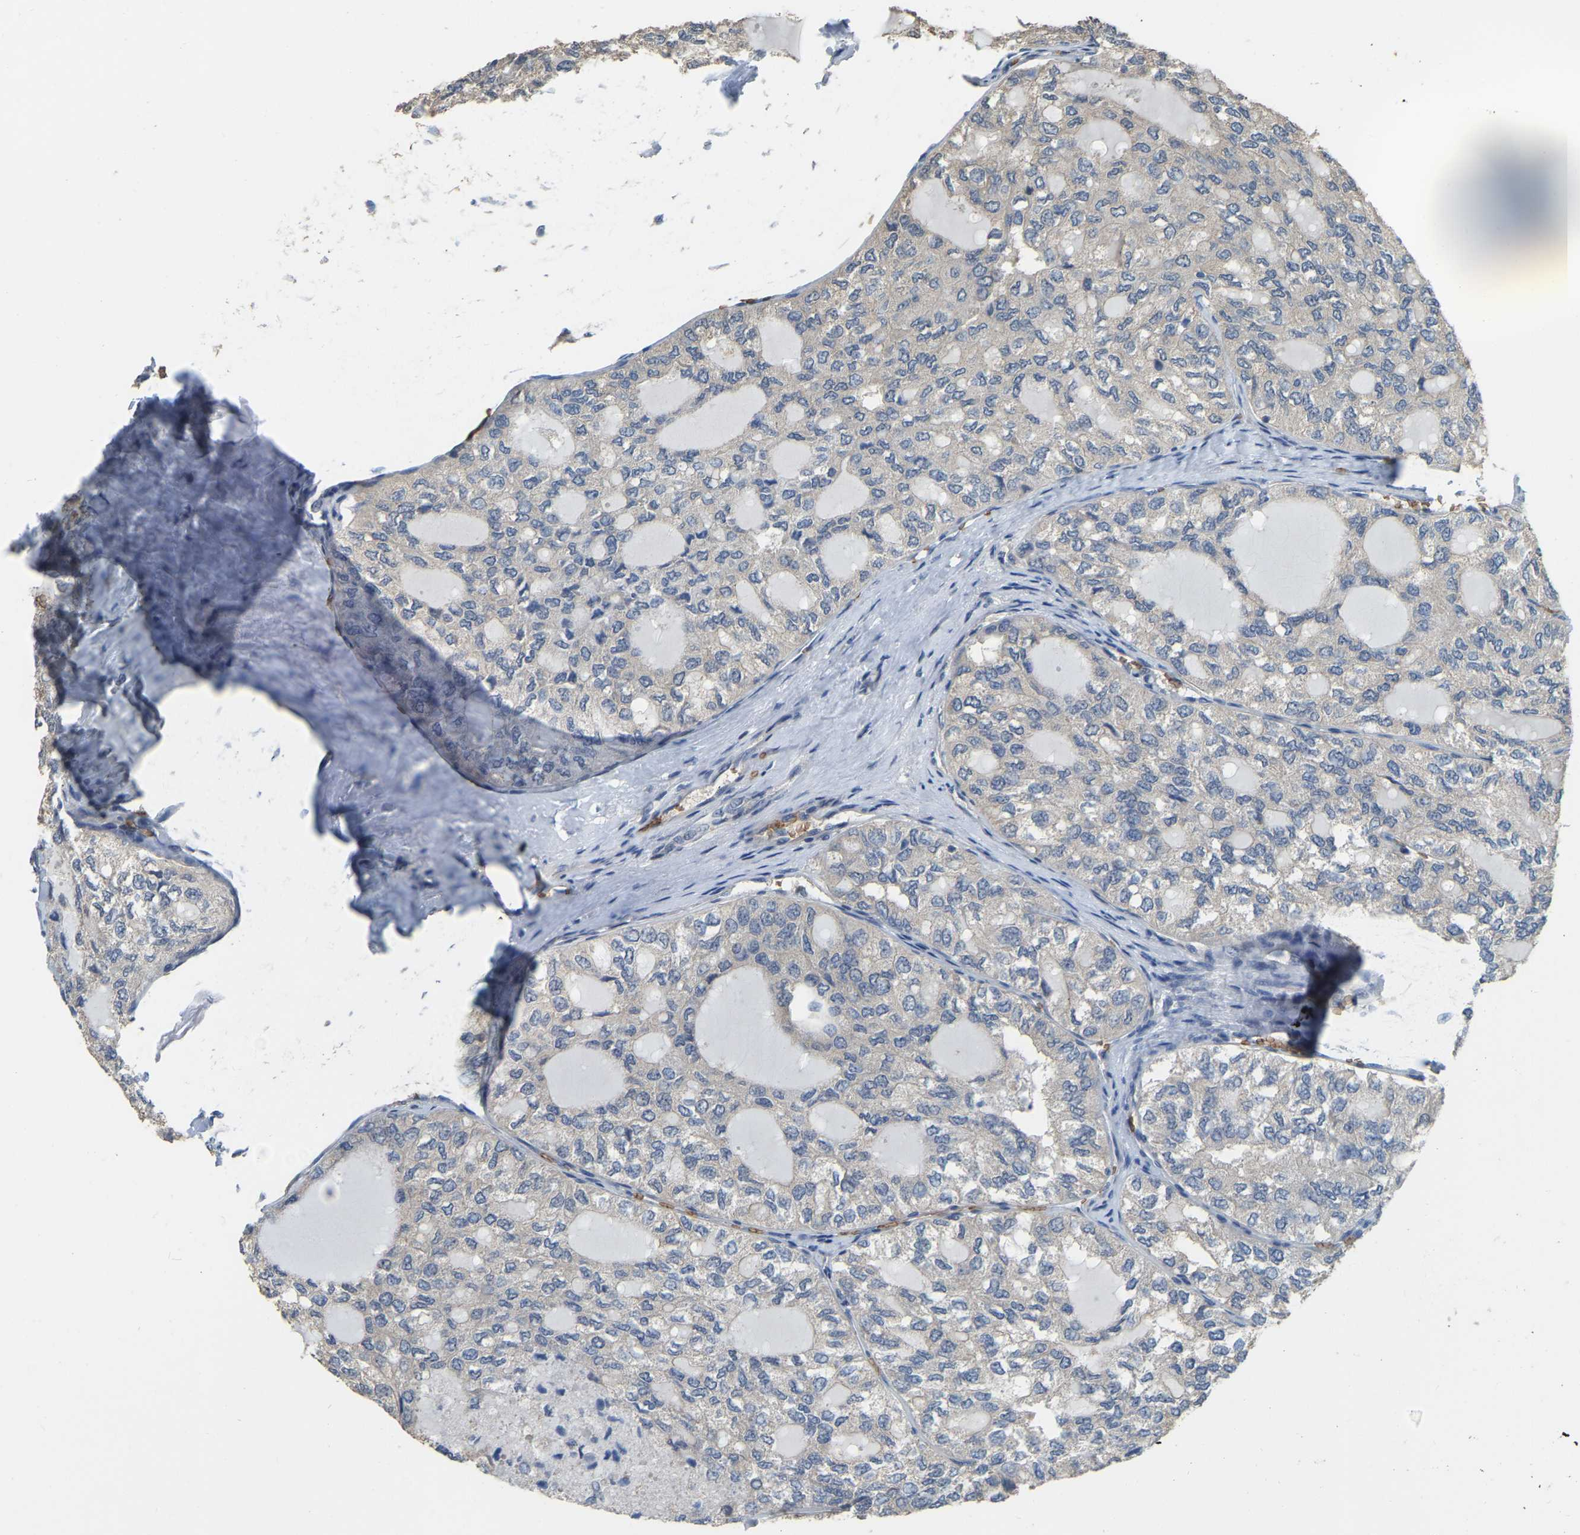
{"staining": {"intensity": "negative", "quantity": "none", "location": "none"}, "tissue": "thyroid cancer", "cell_type": "Tumor cells", "image_type": "cancer", "snomed": [{"axis": "morphology", "description": "Follicular adenoma carcinoma, NOS"}, {"axis": "topography", "description": "Thyroid gland"}], "caption": "There is no significant positivity in tumor cells of thyroid cancer (follicular adenoma carcinoma).", "gene": "CFAP298", "patient": {"sex": "male", "age": 75}}